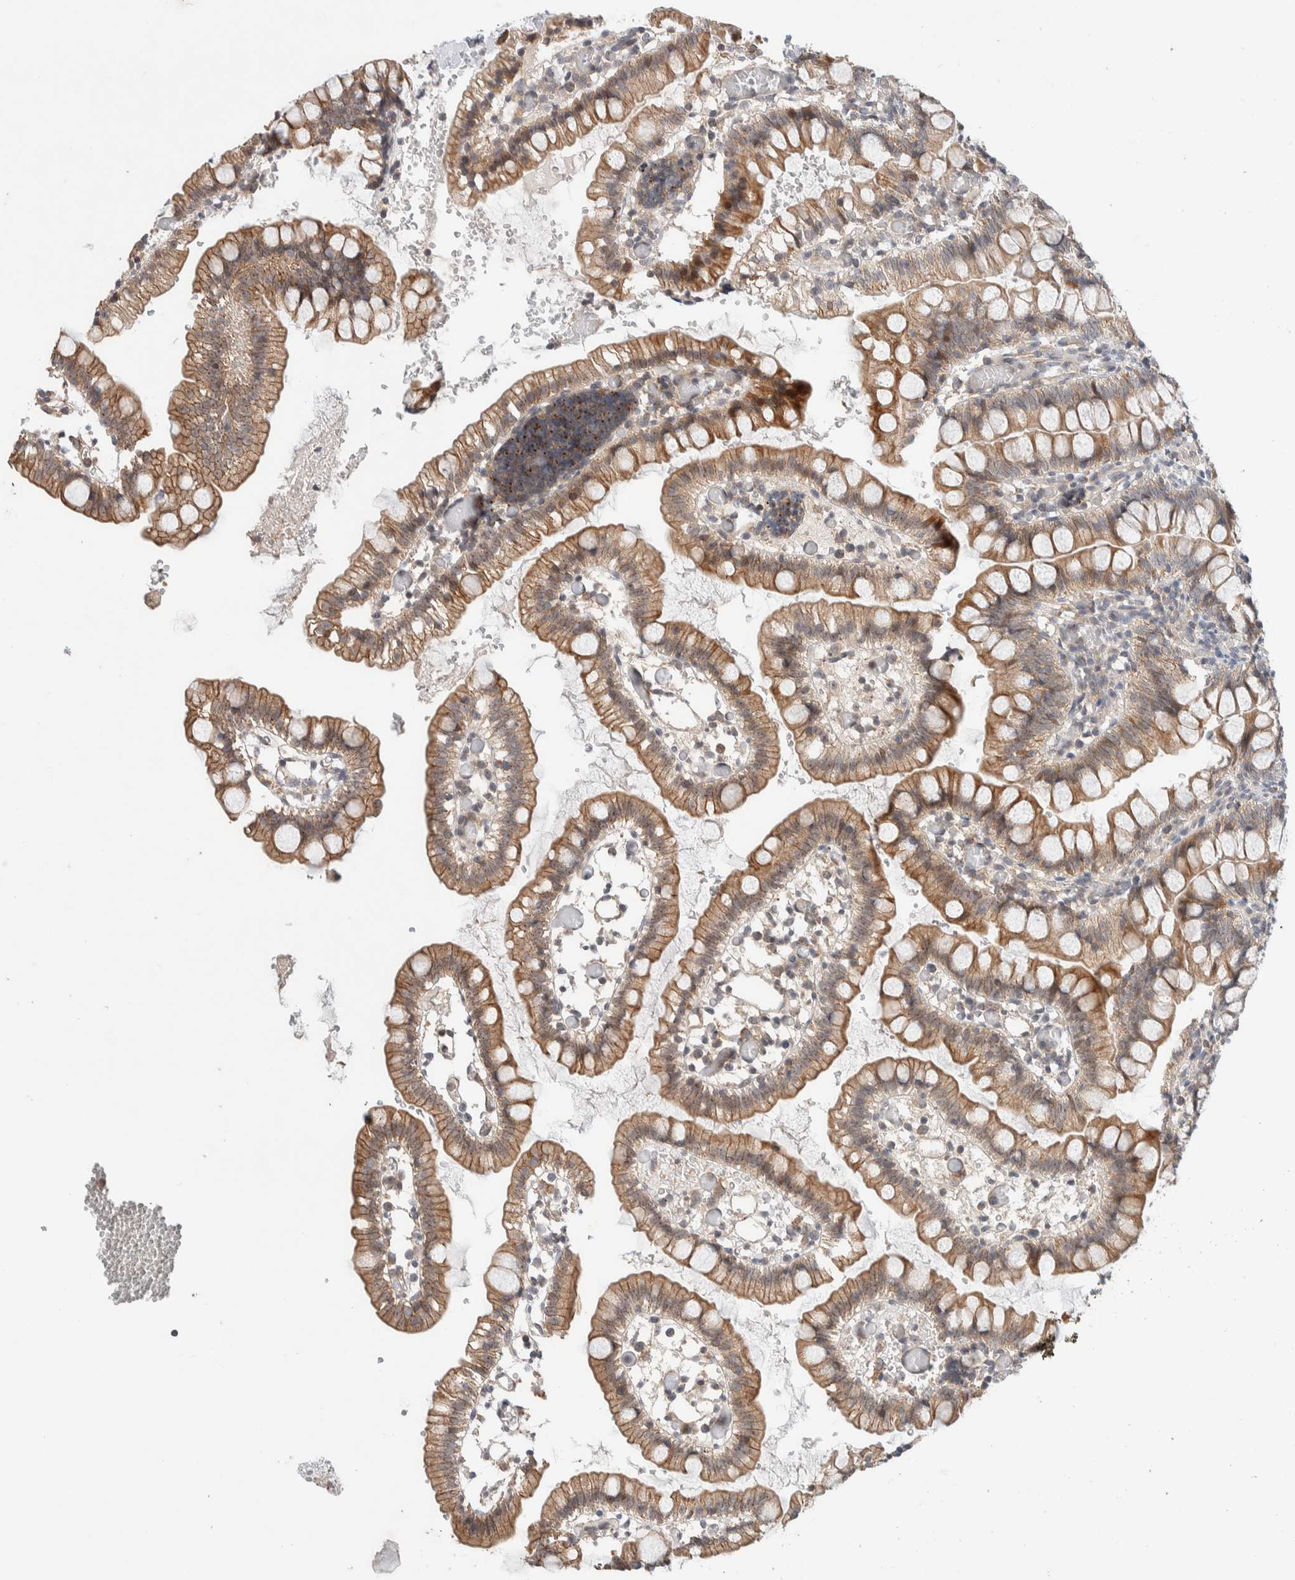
{"staining": {"intensity": "strong", "quantity": ">75%", "location": "cytoplasmic/membranous"}, "tissue": "small intestine", "cell_type": "Glandular cells", "image_type": "normal", "snomed": [{"axis": "morphology", "description": "Normal tissue, NOS"}, {"axis": "morphology", "description": "Developmental malformation"}, {"axis": "topography", "description": "Small intestine"}], "caption": "Immunohistochemistry (IHC) of normal small intestine shows high levels of strong cytoplasmic/membranous staining in approximately >75% of glandular cells.", "gene": "DEPTOR", "patient": {"sex": "male"}}